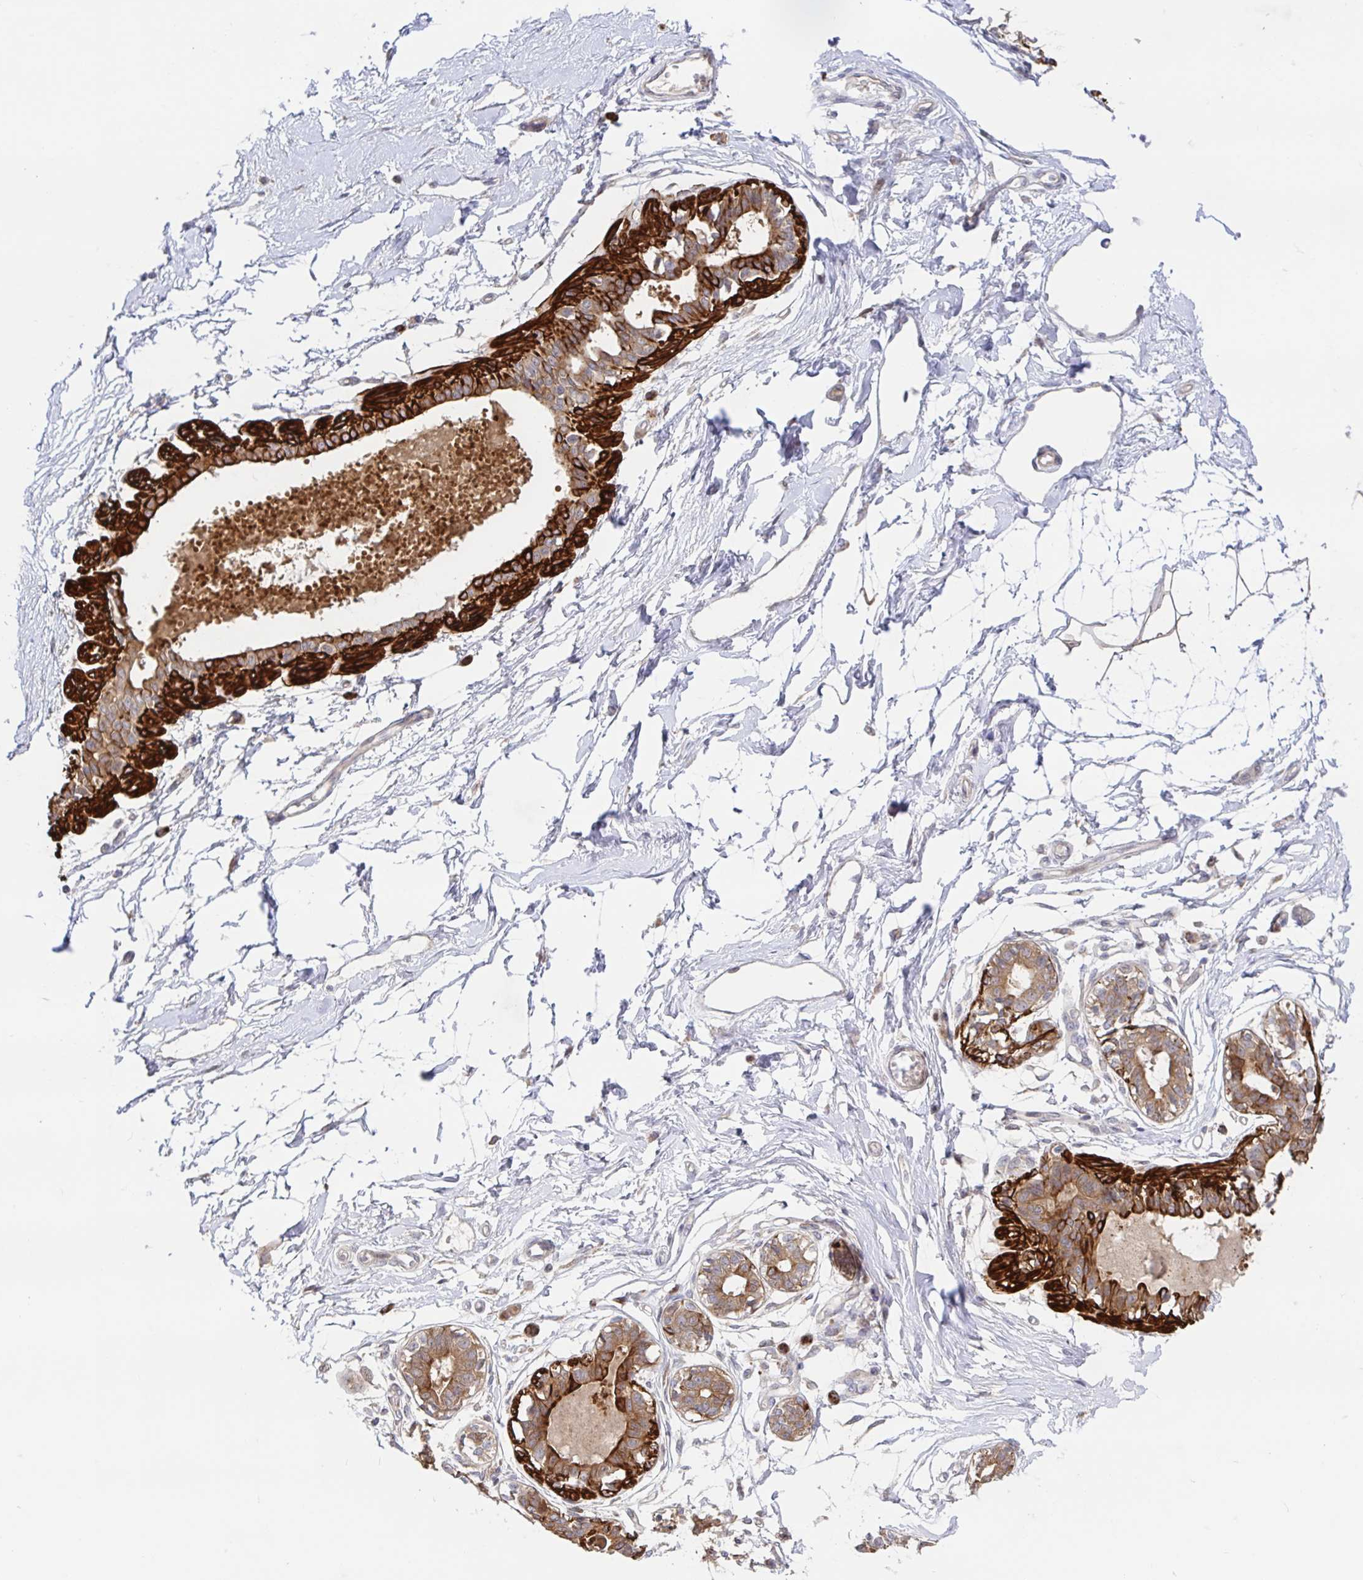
{"staining": {"intensity": "negative", "quantity": "none", "location": "none"}, "tissue": "breast", "cell_type": "Adipocytes", "image_type": "normal", "snomed": [{"axis": "morphology", "description": "Normal tissue, NOS"}, {"axis": "topography", "description": "Breast"}], "caption": "Histopathology image shows no protein positivity in adipocytes of normal breast. Nuclei are stained in blue.", "gene": "AACS", "patient": {"sex": "female", "age": 45}}